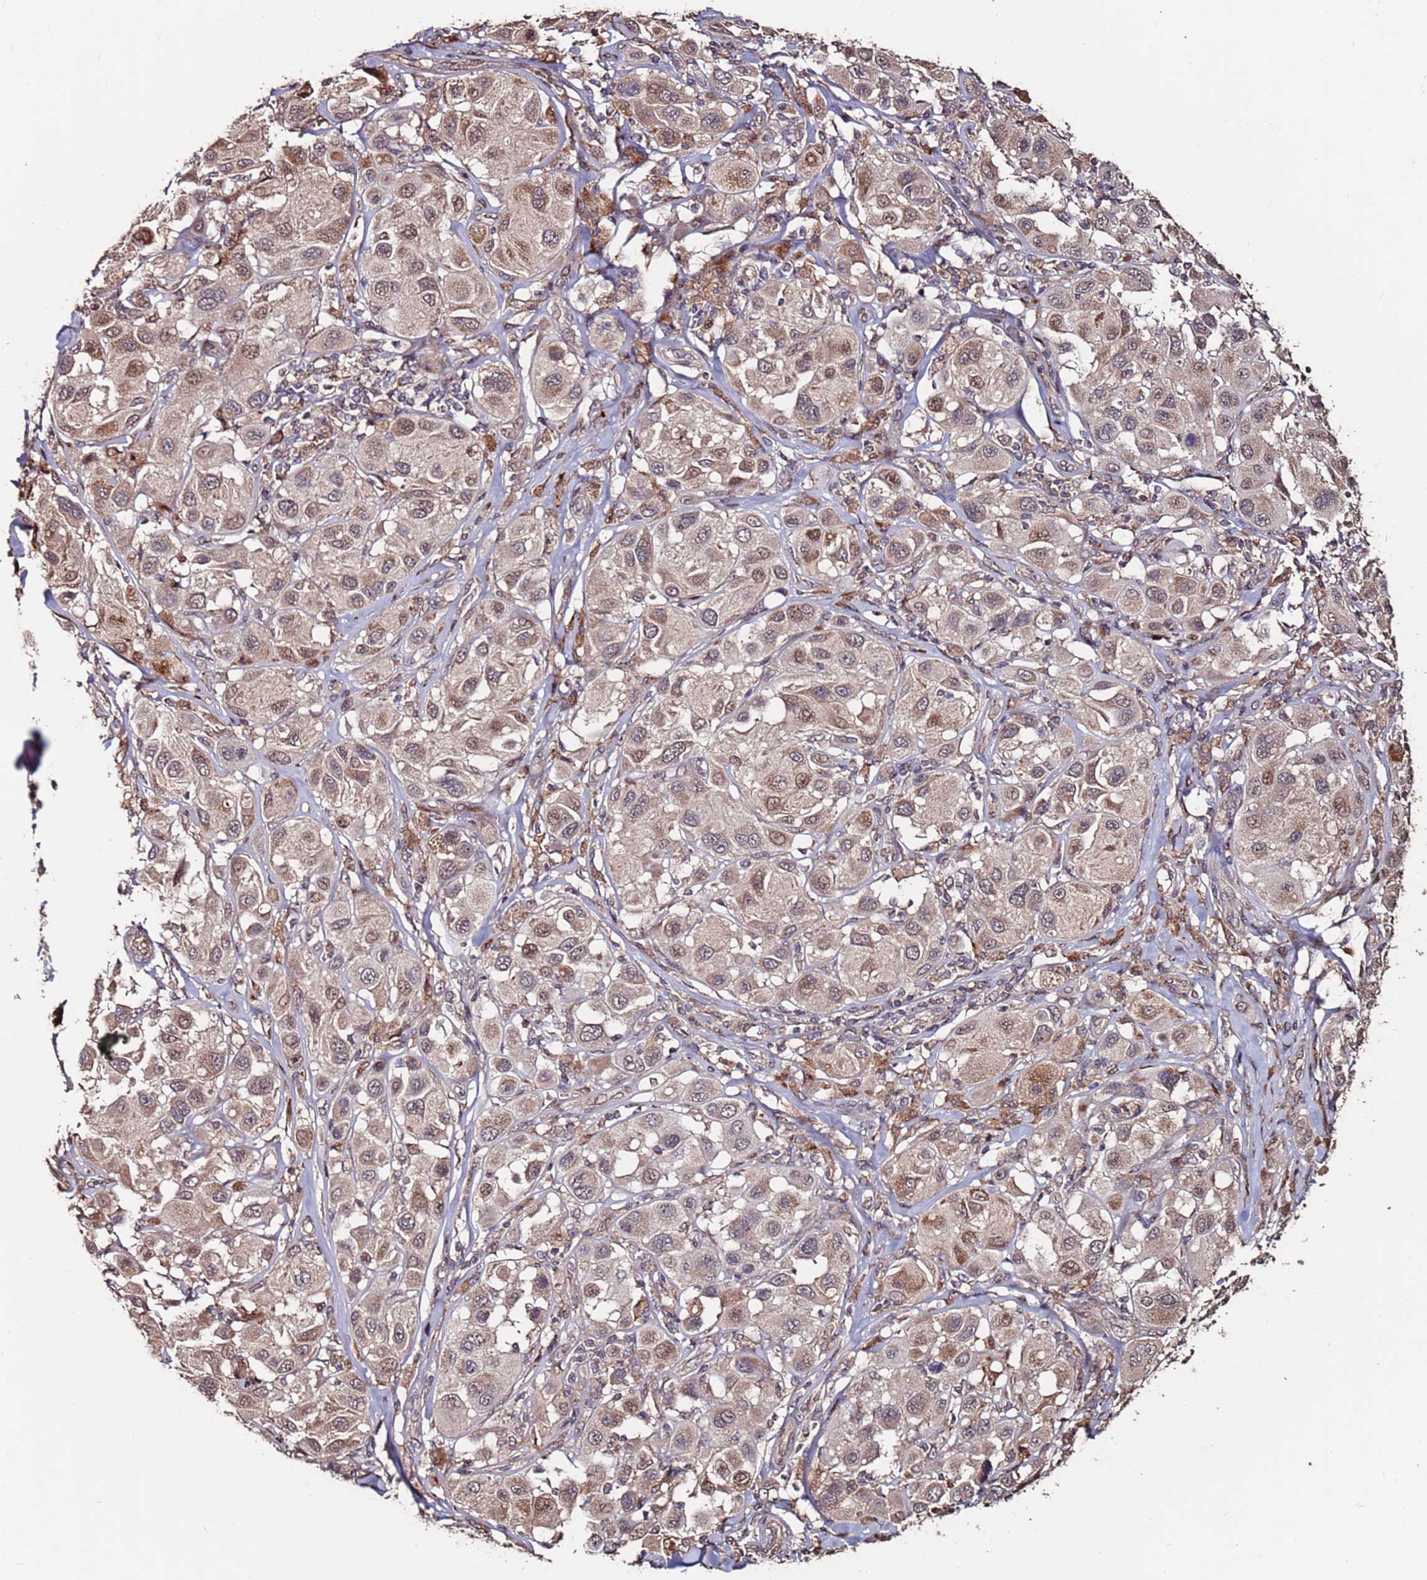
{"staining": {"intensity": "weak", "quantity": ">75%", "location": "cytoplasmic/membranous,nuclear"}, "tissue": "melanoma", "cell_type": "Tumor cells", "image_type": "cancer", "snomed": [{"axis": "morphology", "description": "Malignant melanoma, Metastatic site"}, {"axis": "topography", "description": "Skin"}], "caption": "Melanoma stained for a protein (brown) shows weak cytoplasmic/membranous and nuclear positive expression in about >75% of tumor cells.", "gene": "PRR7", "patient": {"sex": "male", "age": 41}}